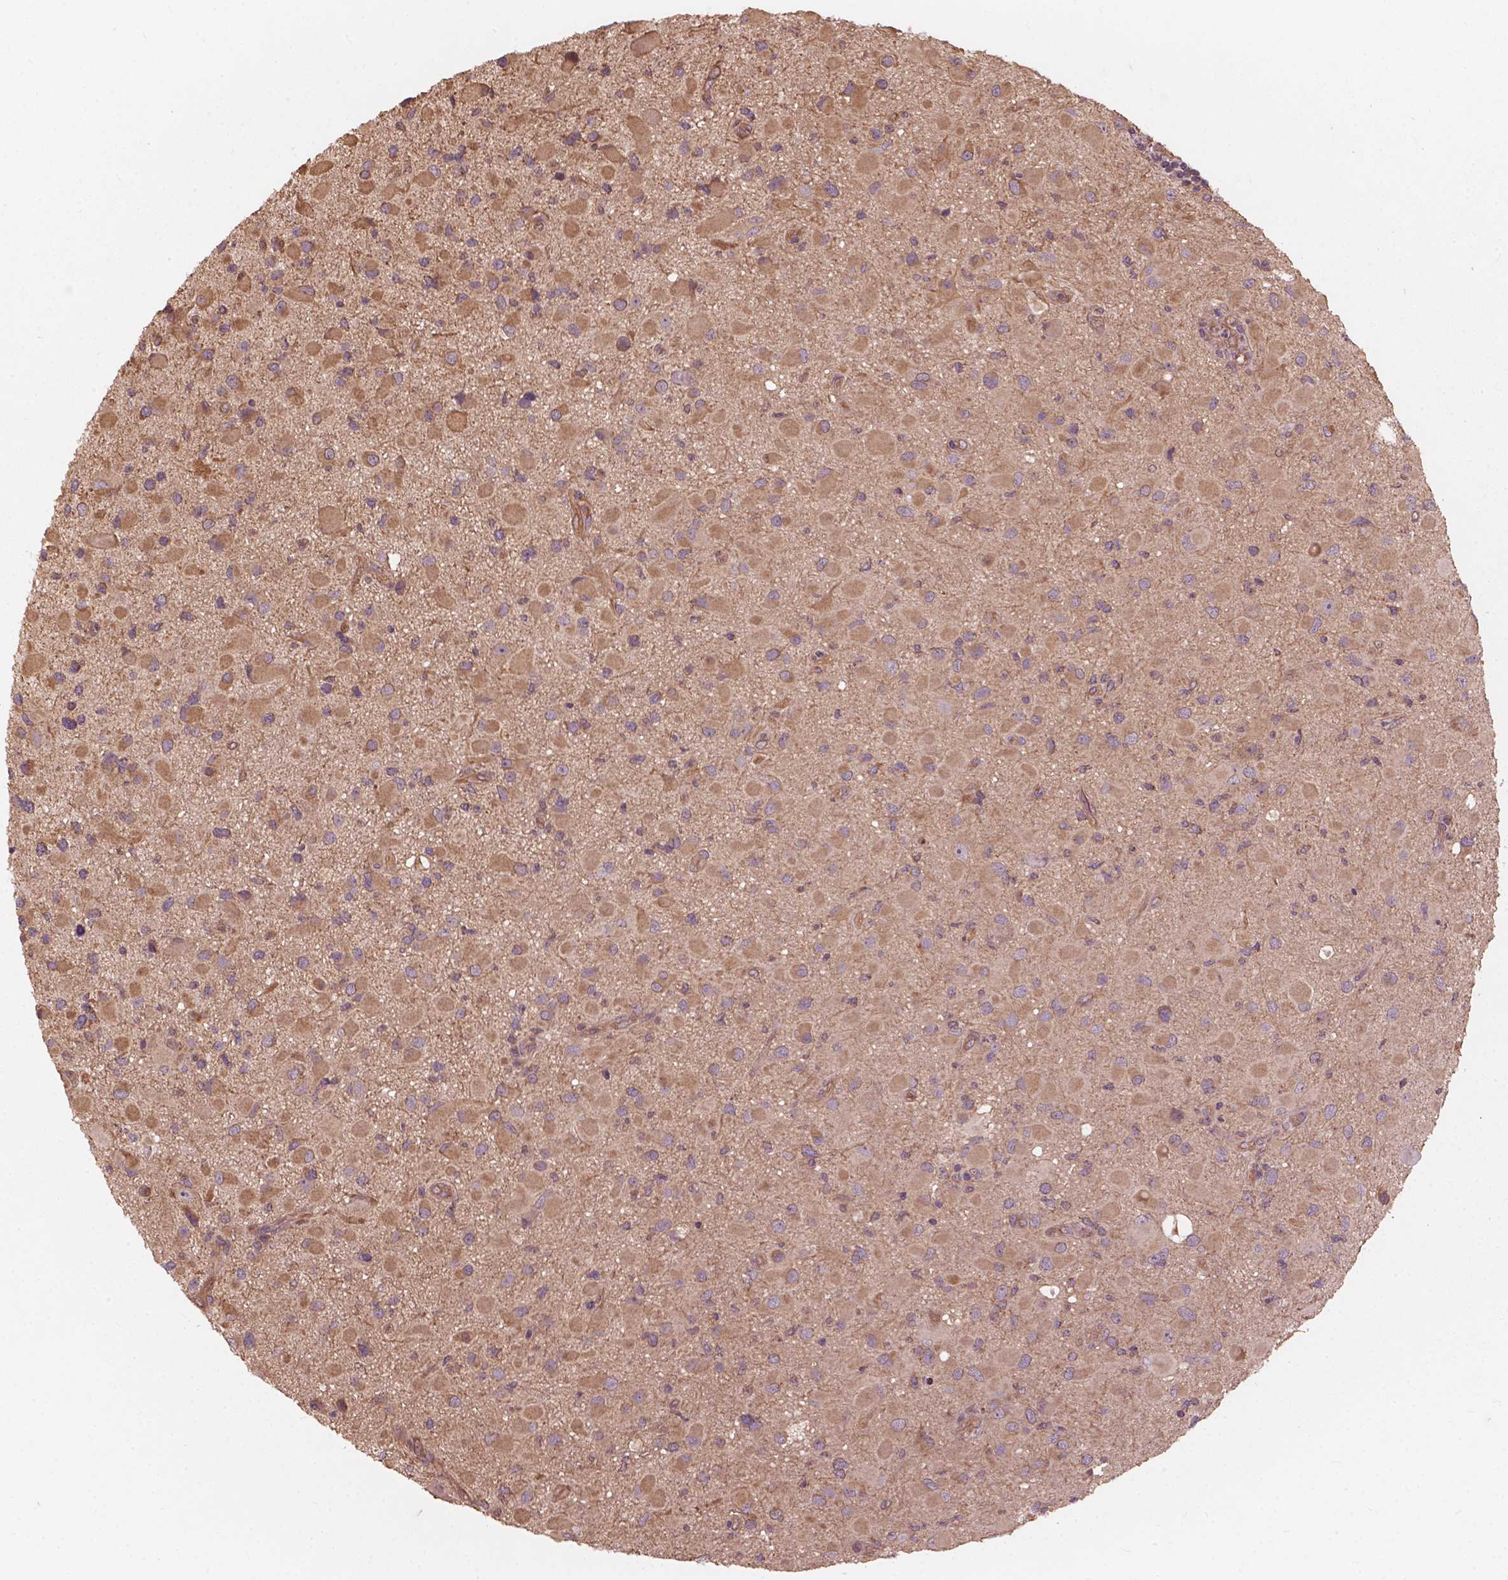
{"staining": {"intensity": "moderate", "quantity": "<25%", "location": "cytoplasmic/membranous"}, "tissue": "glioma", "cell_type": "Tumor cells", "image_type": "cancer", "snomed": [{"axis": "morphology", "description": "Glioma, malignant, Low grade"}, {"axis": "topography", "description": "Brain"}], "caption": "Immunohistochemistry of human malignant low-grade glioma demonstrates low levels of moderate cytoplasmic/membranous positivity in about <25% of tumor cells.", "gene": "CDC42BPA", "patient": {"sex": "female", "age": 32}}